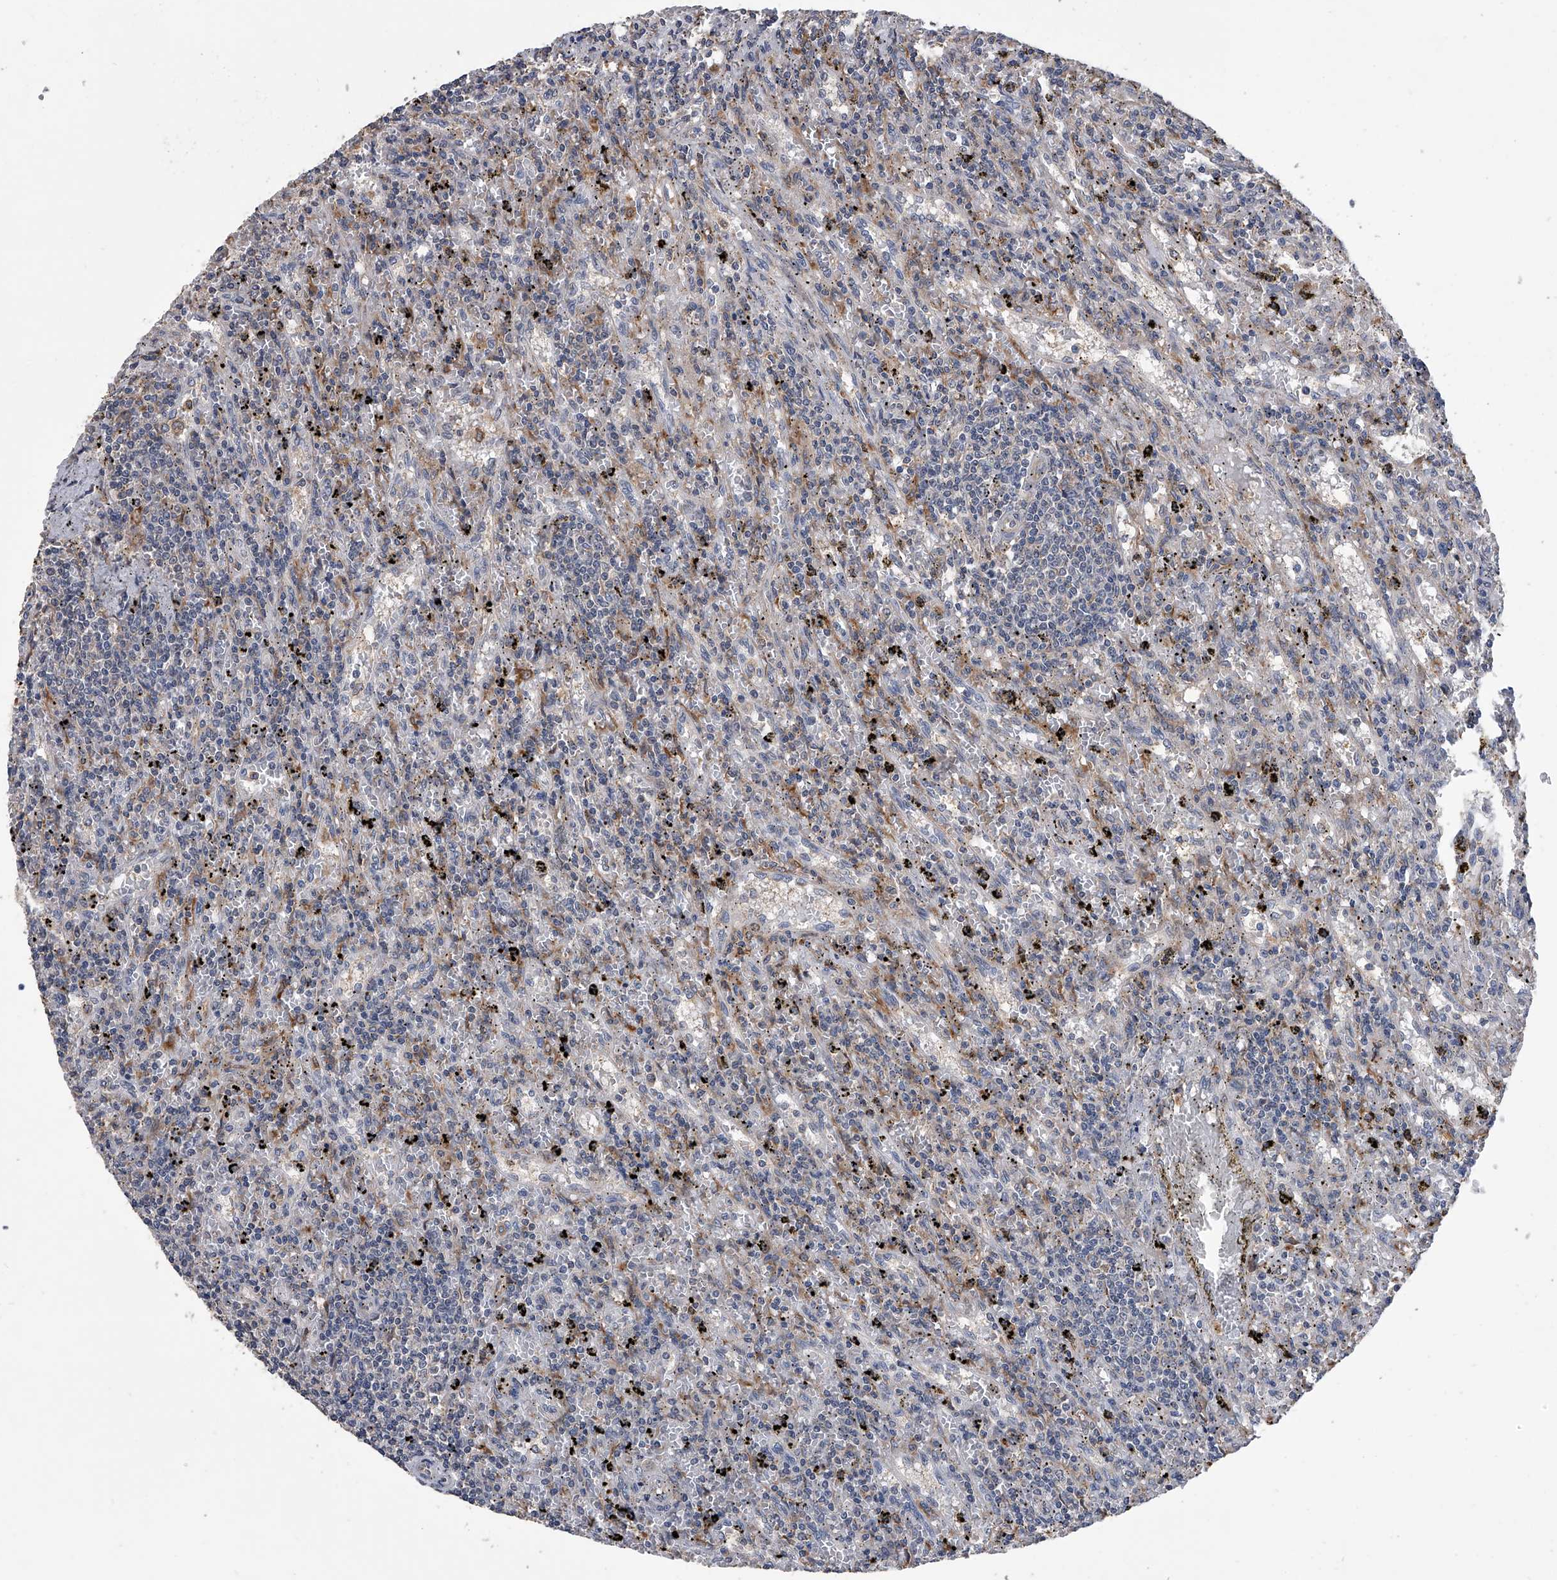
{"staining": {"intensity": "negative", "quantity": "none", "location": "none"}, "tissue": "lymphoma", "cell_type": "Tumor cells", "image_type": "cancer", "snomed": [{"axis": "morphology", "description": "Malignant lymphoma, non-Hodgkin's type, Low grade"}, {"axis": "topography", "description": "Spleen"}], "caption": "The micrograph shows no staining of tumor cells in low-grade malignant lymphoma, non-Hodgkin's type.", "gene": "MAP4K3", "patient": {"sex": "male", "age": 76}}